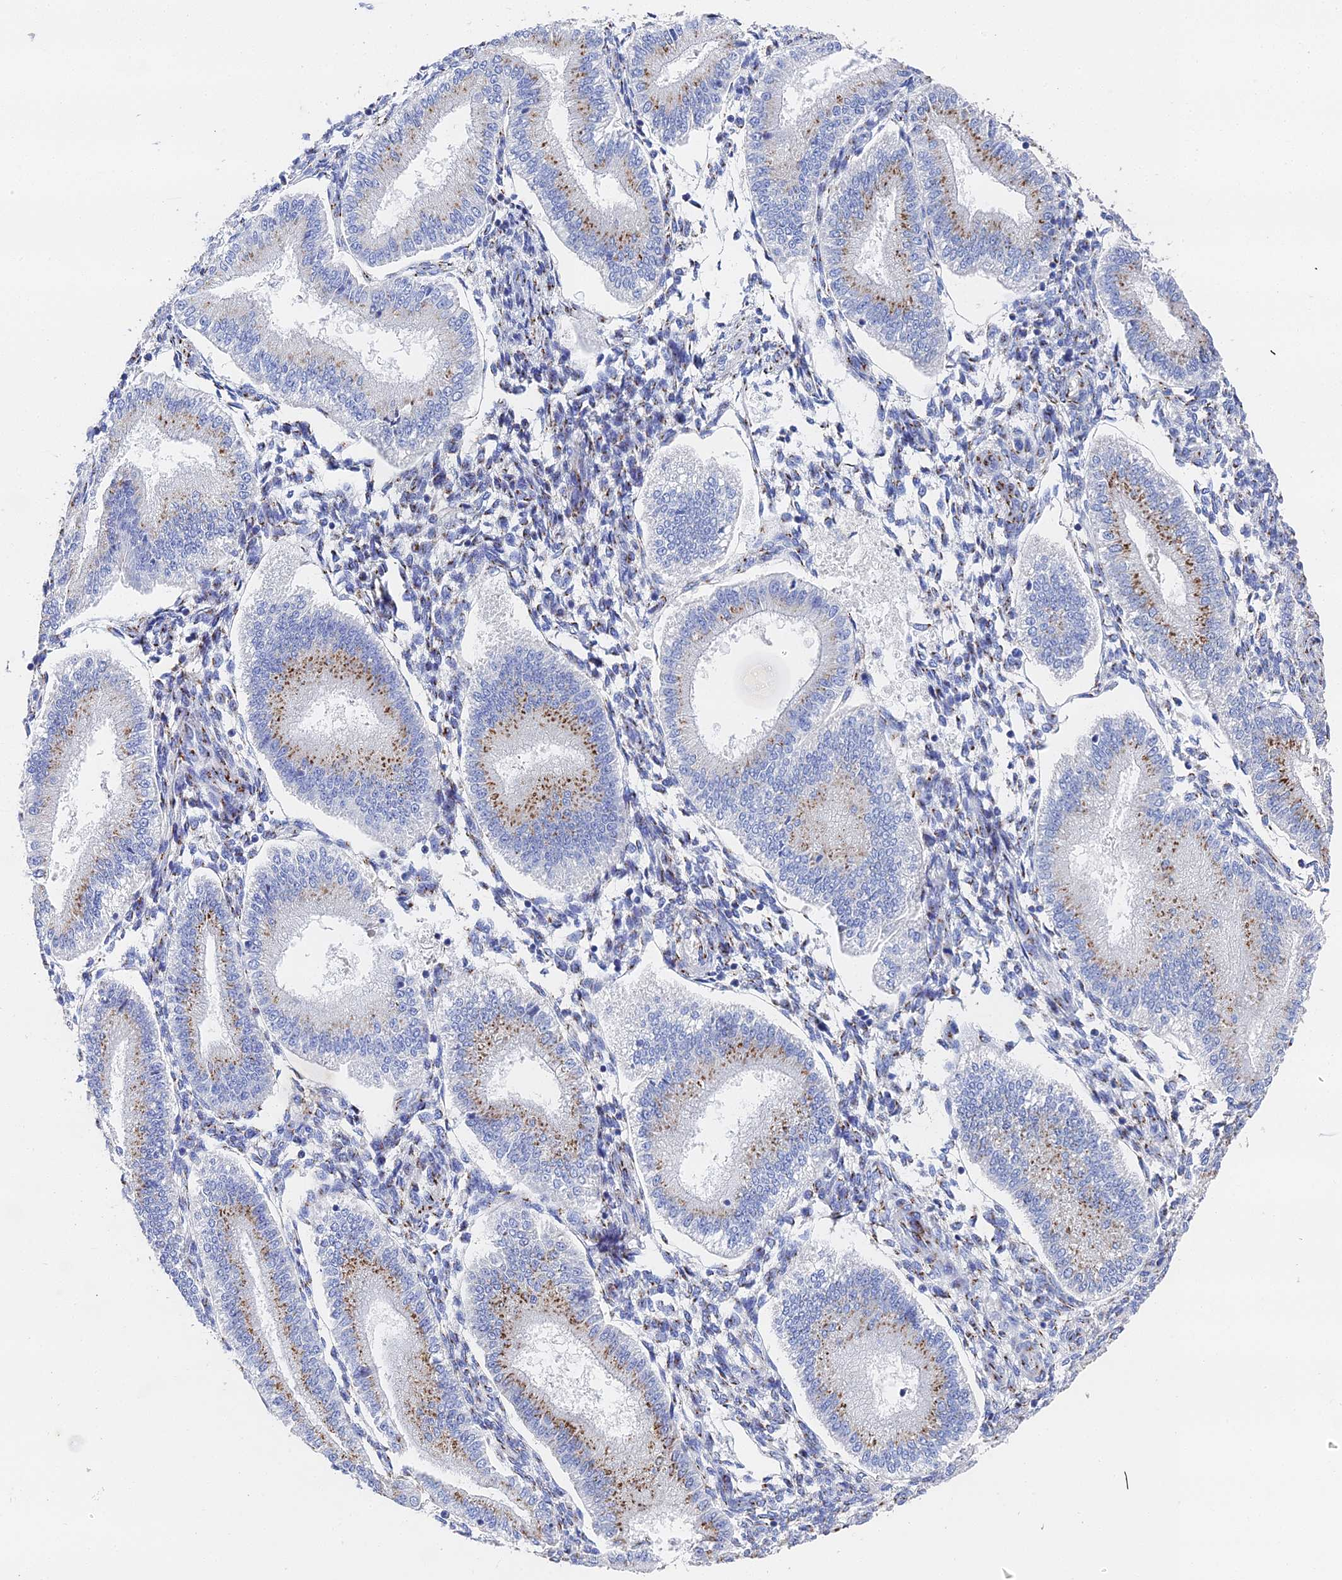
{"staining": {"intensity": "moderate", "quantity": "25%-75%", "location": "cytoplasmic/membranous"}, "tissue": "endometrium", "cell_type": "Cells in endometrial stroma", "image_type": "normal", "snomed": [{"axis": "morphology", "description": "Normal tissue, NOS"}, {"axis": "topography", "description": "Endometrium"}], "caption": "Immunohistochemical staining of unremarkable endometrium demonstrates 25%-75% levels of moderate cytoplasmic/membranous protein expression in about 25%-75% of cells in endometrial stroma.", "gene": "ENSG00000268674", "patient": {"sex": "female", "age": 39}}